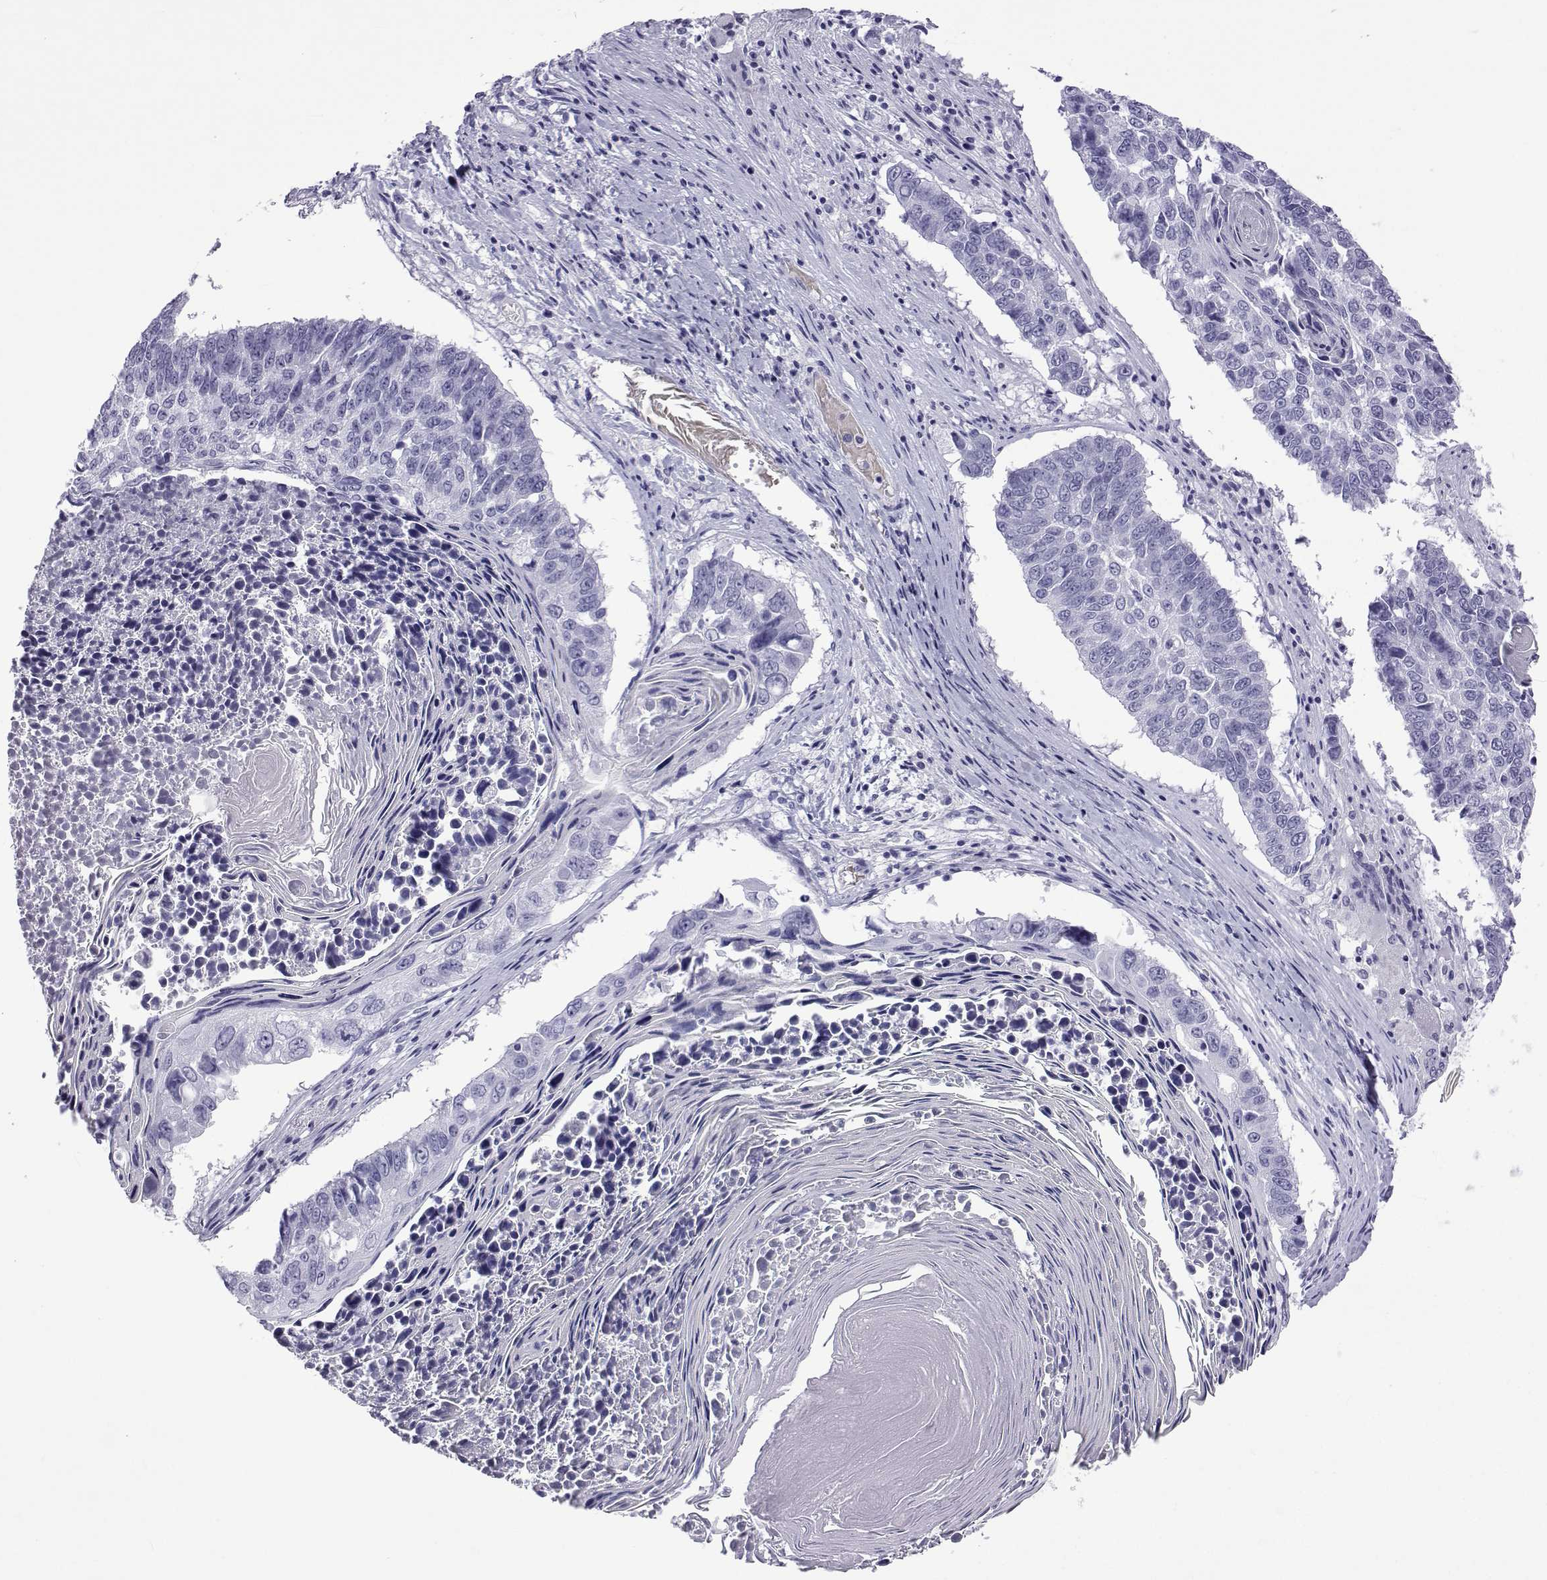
{"staining": {"intensity": "negative", "quantity": "none", "location": "none"}, "tissue": "lung cancer", "cell_type": "Tumor cells", "image_type": "cancer", "snomed": [{"axis": "morphology", "description": "Squamous cell carcinoma, NOS"}, {"axis": "topography", "description": "Lung"}], "caption": "Tumor cells show no significant expression in lung cancer.", "gene": "ACTL7A", "patient": {"sex": "male", "age": 73}}